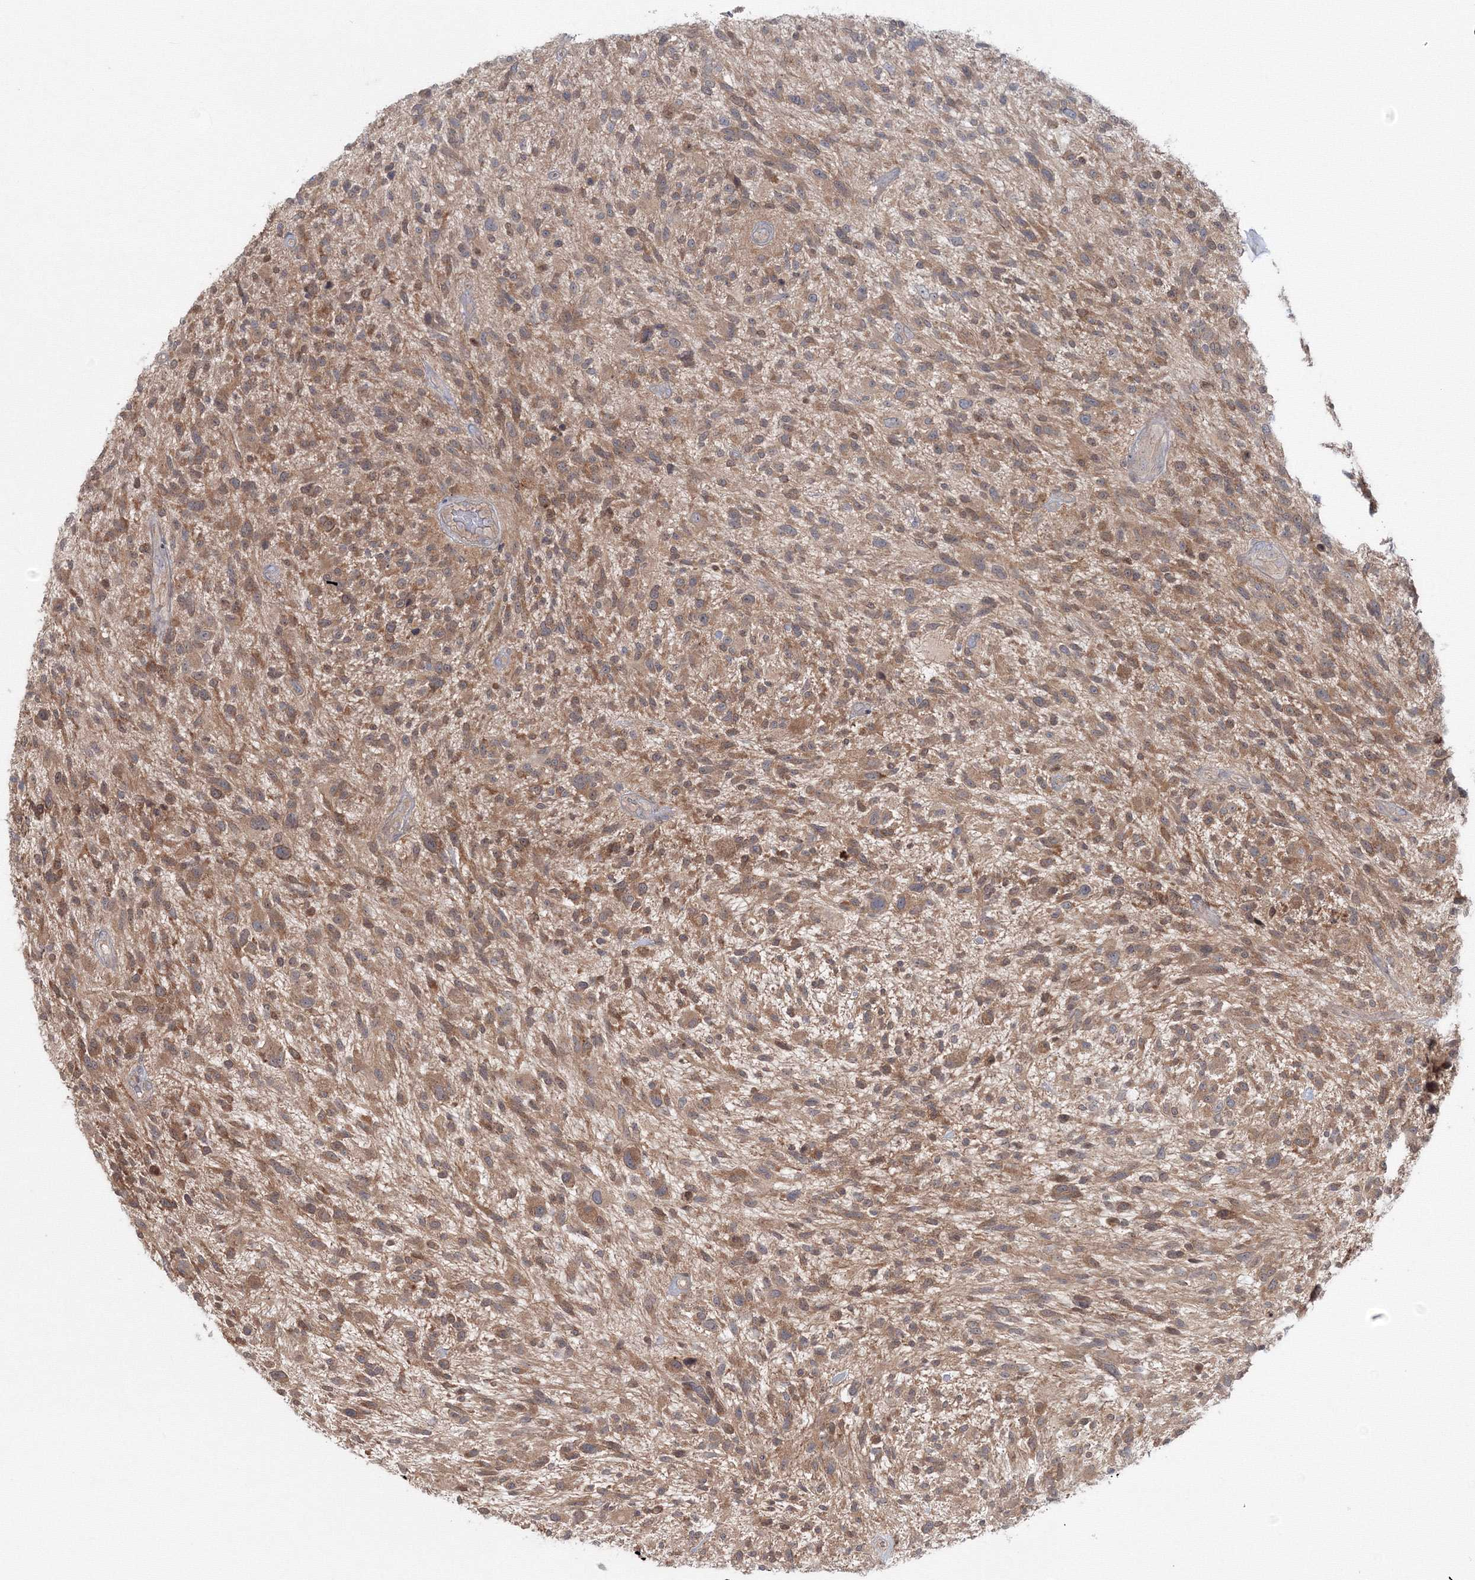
{"staining": {"intensity": "moderate", "quantity": ">75%", "location": "cytoplasmic/membranous"}, "tissue": "glioma", "cell_type": "Tumor cells", "image_type": "cancer", "snomed": [{"axis": "morphology", "description": "Glioma, malignant, High grade"}, {"axis": "topography", "description": "Brain"}], "caption": "Immunohistochemistry image of human malignant glioma (high-grade) stained for a protein (brown), which shows medium levels of moderate cytoplasmic/membranous expression in about >75% of tumor cells.", "gene": "MKRN2", "patient": {"sex": "male", "age": 47}}